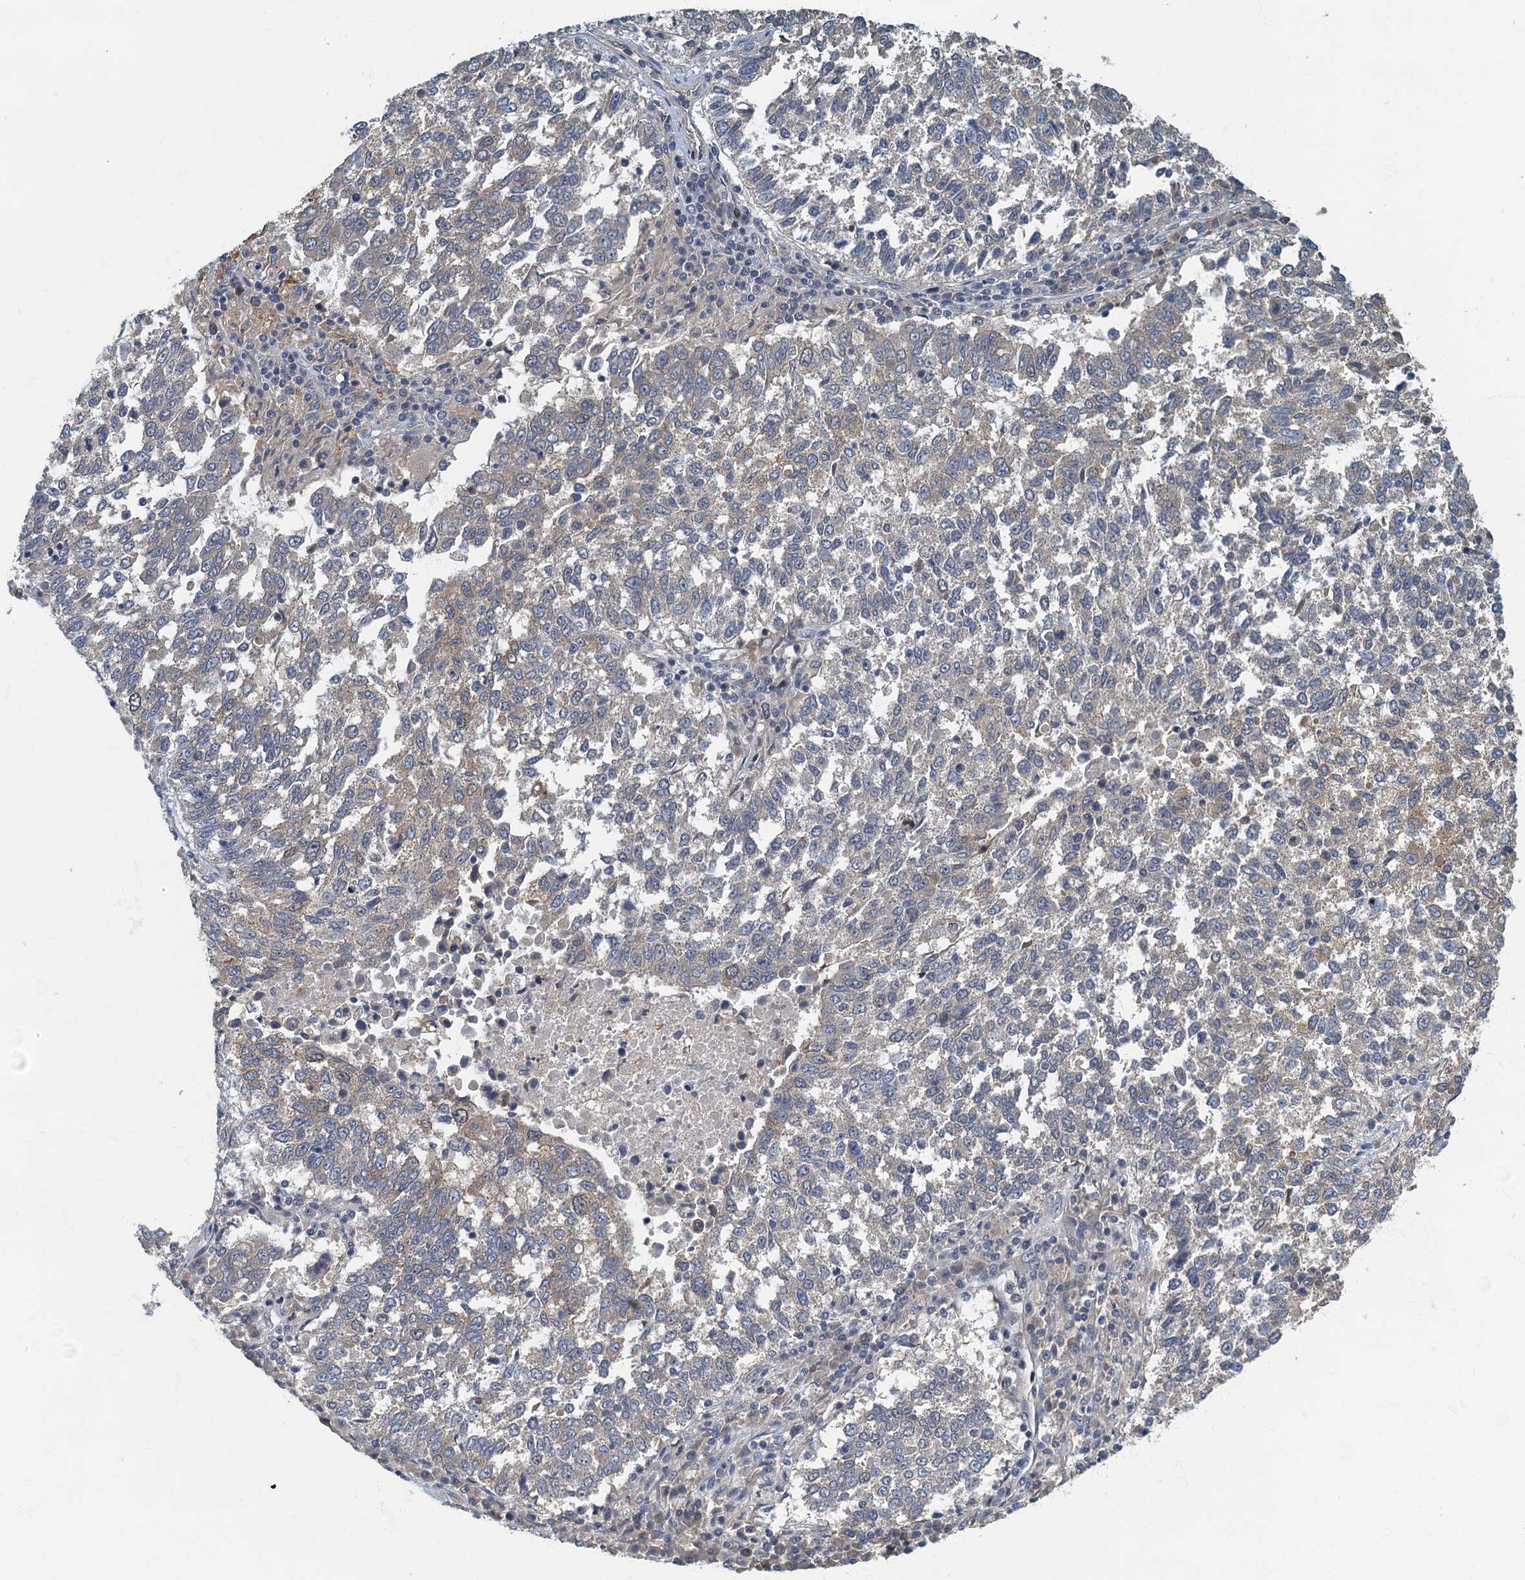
{"staining": {"intensity": "weak", "quantity": "<25%", "location": "cytoplasmic/membranous"}, "tissue": "lung cancer", "cell_type": "Tumor cells", "image_type": "cancer", "snomed": [{"axis": "morphology", "description": "Squamous cell carcinoma, NOS"}, {"axis": "topography", "description": "Lung"}], "caption": "A histopathology image of human squamous cell carcinoma (lung) is negative for staining in tumor cells.", "gene": "CKAP2L", "patient": {"sex": "male", "age": 73}}